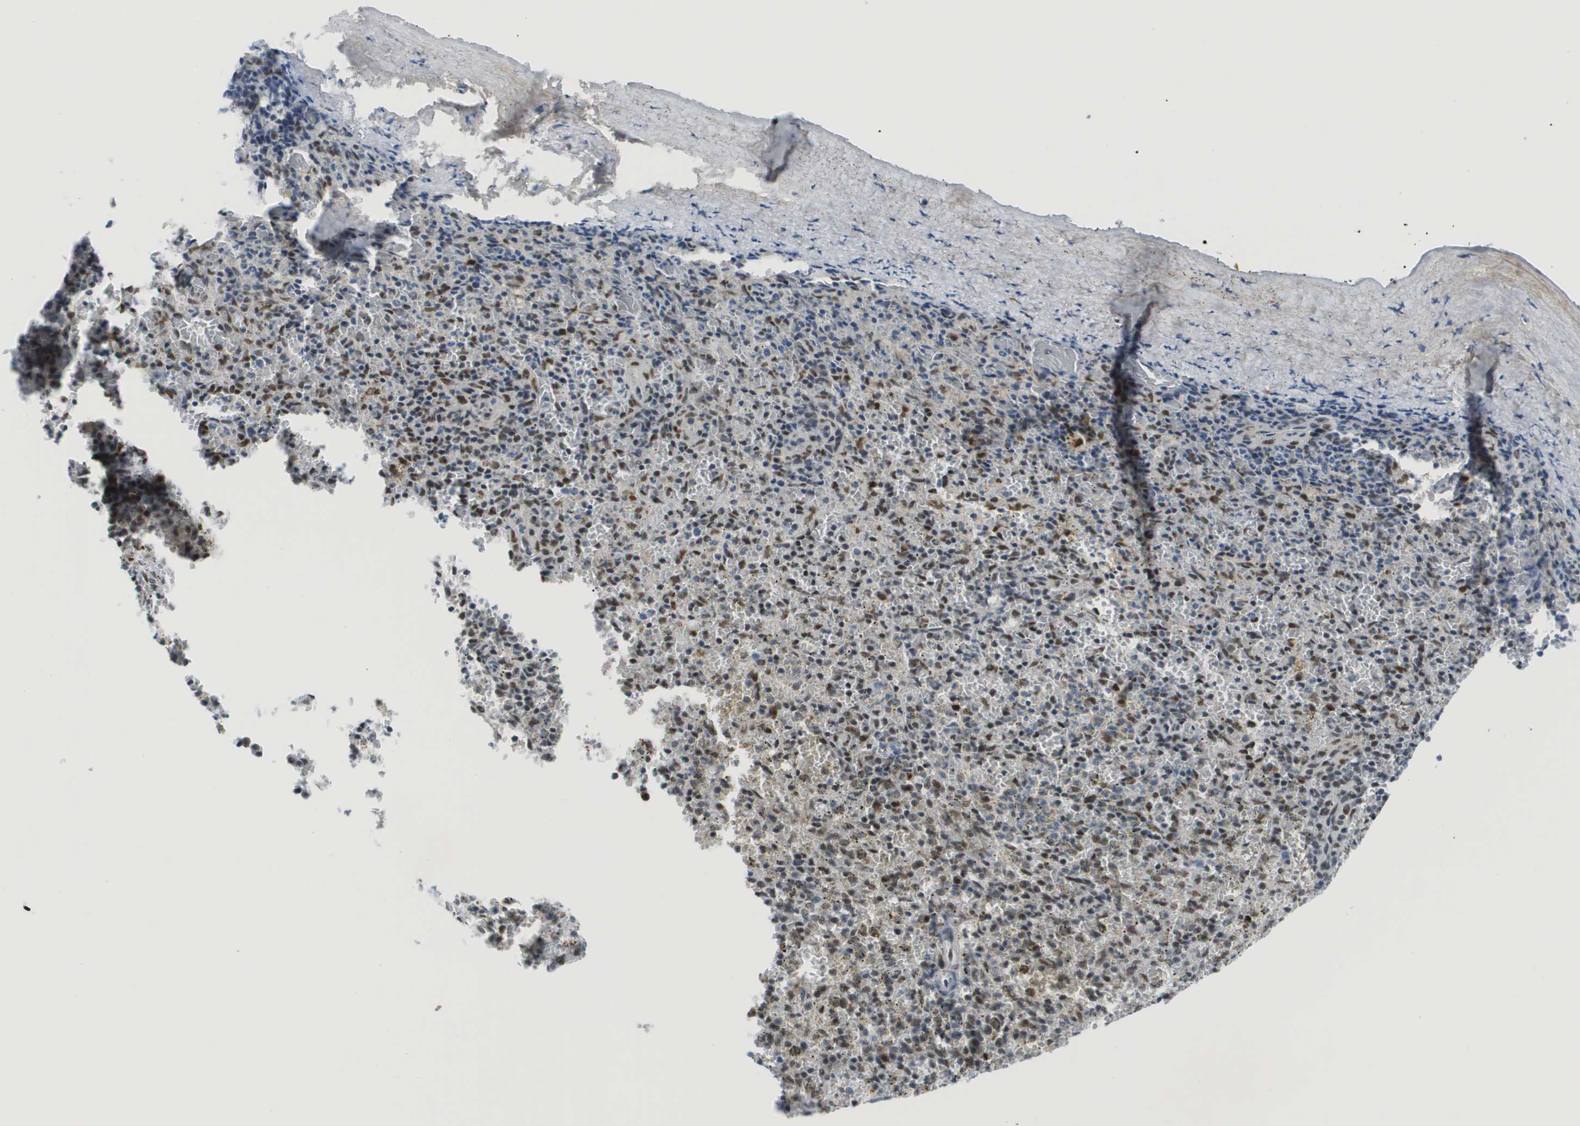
{"staining": {"intensity": "moderate", "quantity": "25%-75%", "location": "nuclear"}, "tissue": "spleen", "cell_type": "Cells in red pulp", "image_type": "normal", "snomed": [{"axis": "morphology", "description": "Normal tissue, NOS"}, {"axis": "topography", "description": "Spleen"}], "caption": "Immunohistochemical staining of normal spleen shows medium levels of moderate nuclear positivity in about 25%-75% of cells in red pulp. The staining is performed using DAB (3,3'-diaminobenzidine) brown chromogen to label protein expression. The nuclei are counter-stained blue using hematoxylin.", "gene": "SMARCAD1", "patient": {"sex": "male", "age": 72}}